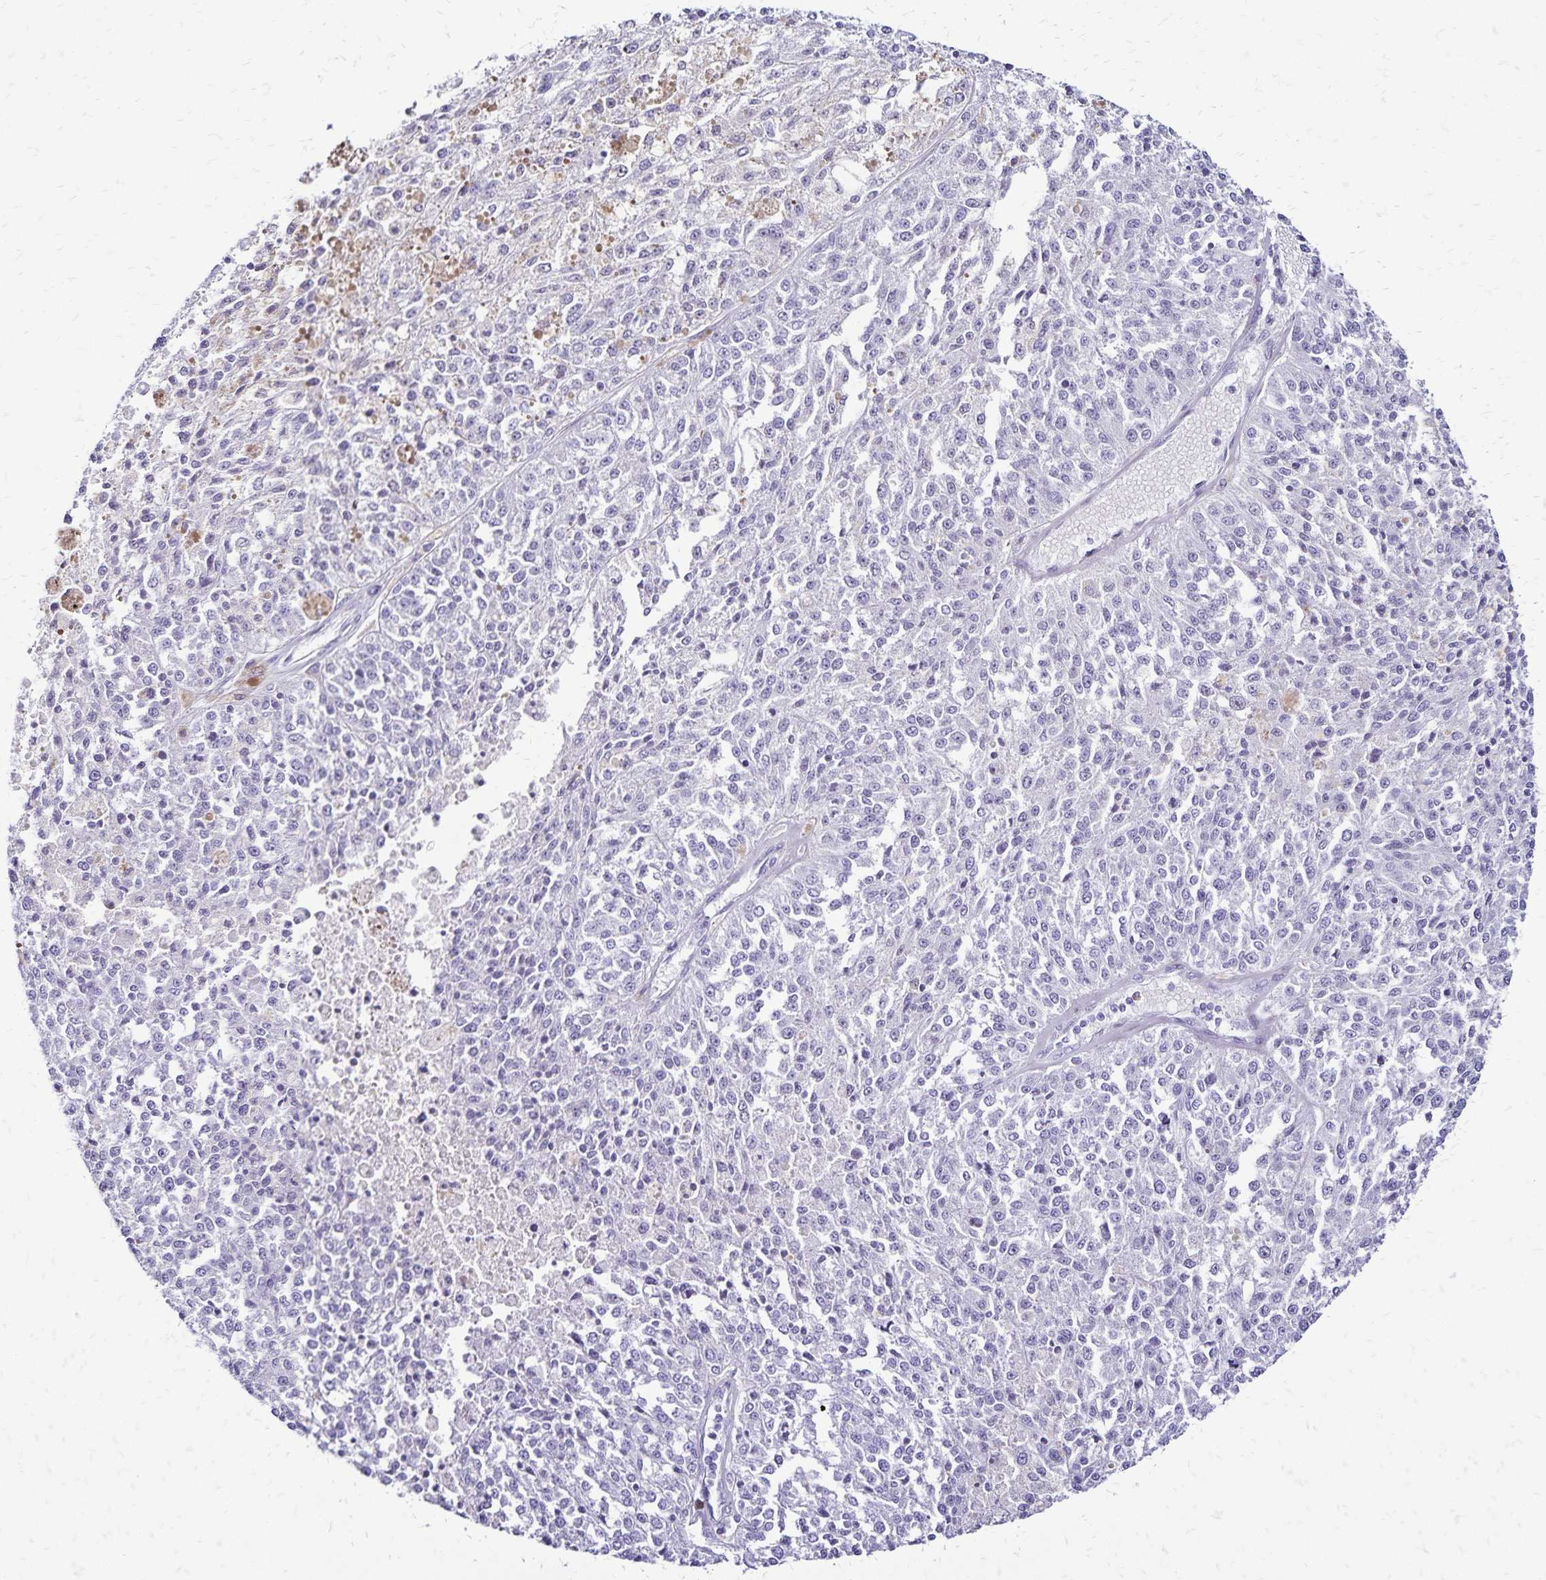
{"staining": {"intensity": "negative", "quantity": "none", "location": "none"}, "tissue": "melanoma", "cell_type": "Tumor cells", "image_type": "cancer", "snomed": [{"axis": "morphology", "description": "Malignant melanoma, Metastatic site"}, {"axis": "topography", "description": "Lymph node"}], "caption": "Immunohistochemistry image of human melanoma stained for a protein (brown), which displays no staining in tumor cells.", "gene": "LIN28B", "patient": {"sex": "female", "age": 64}}